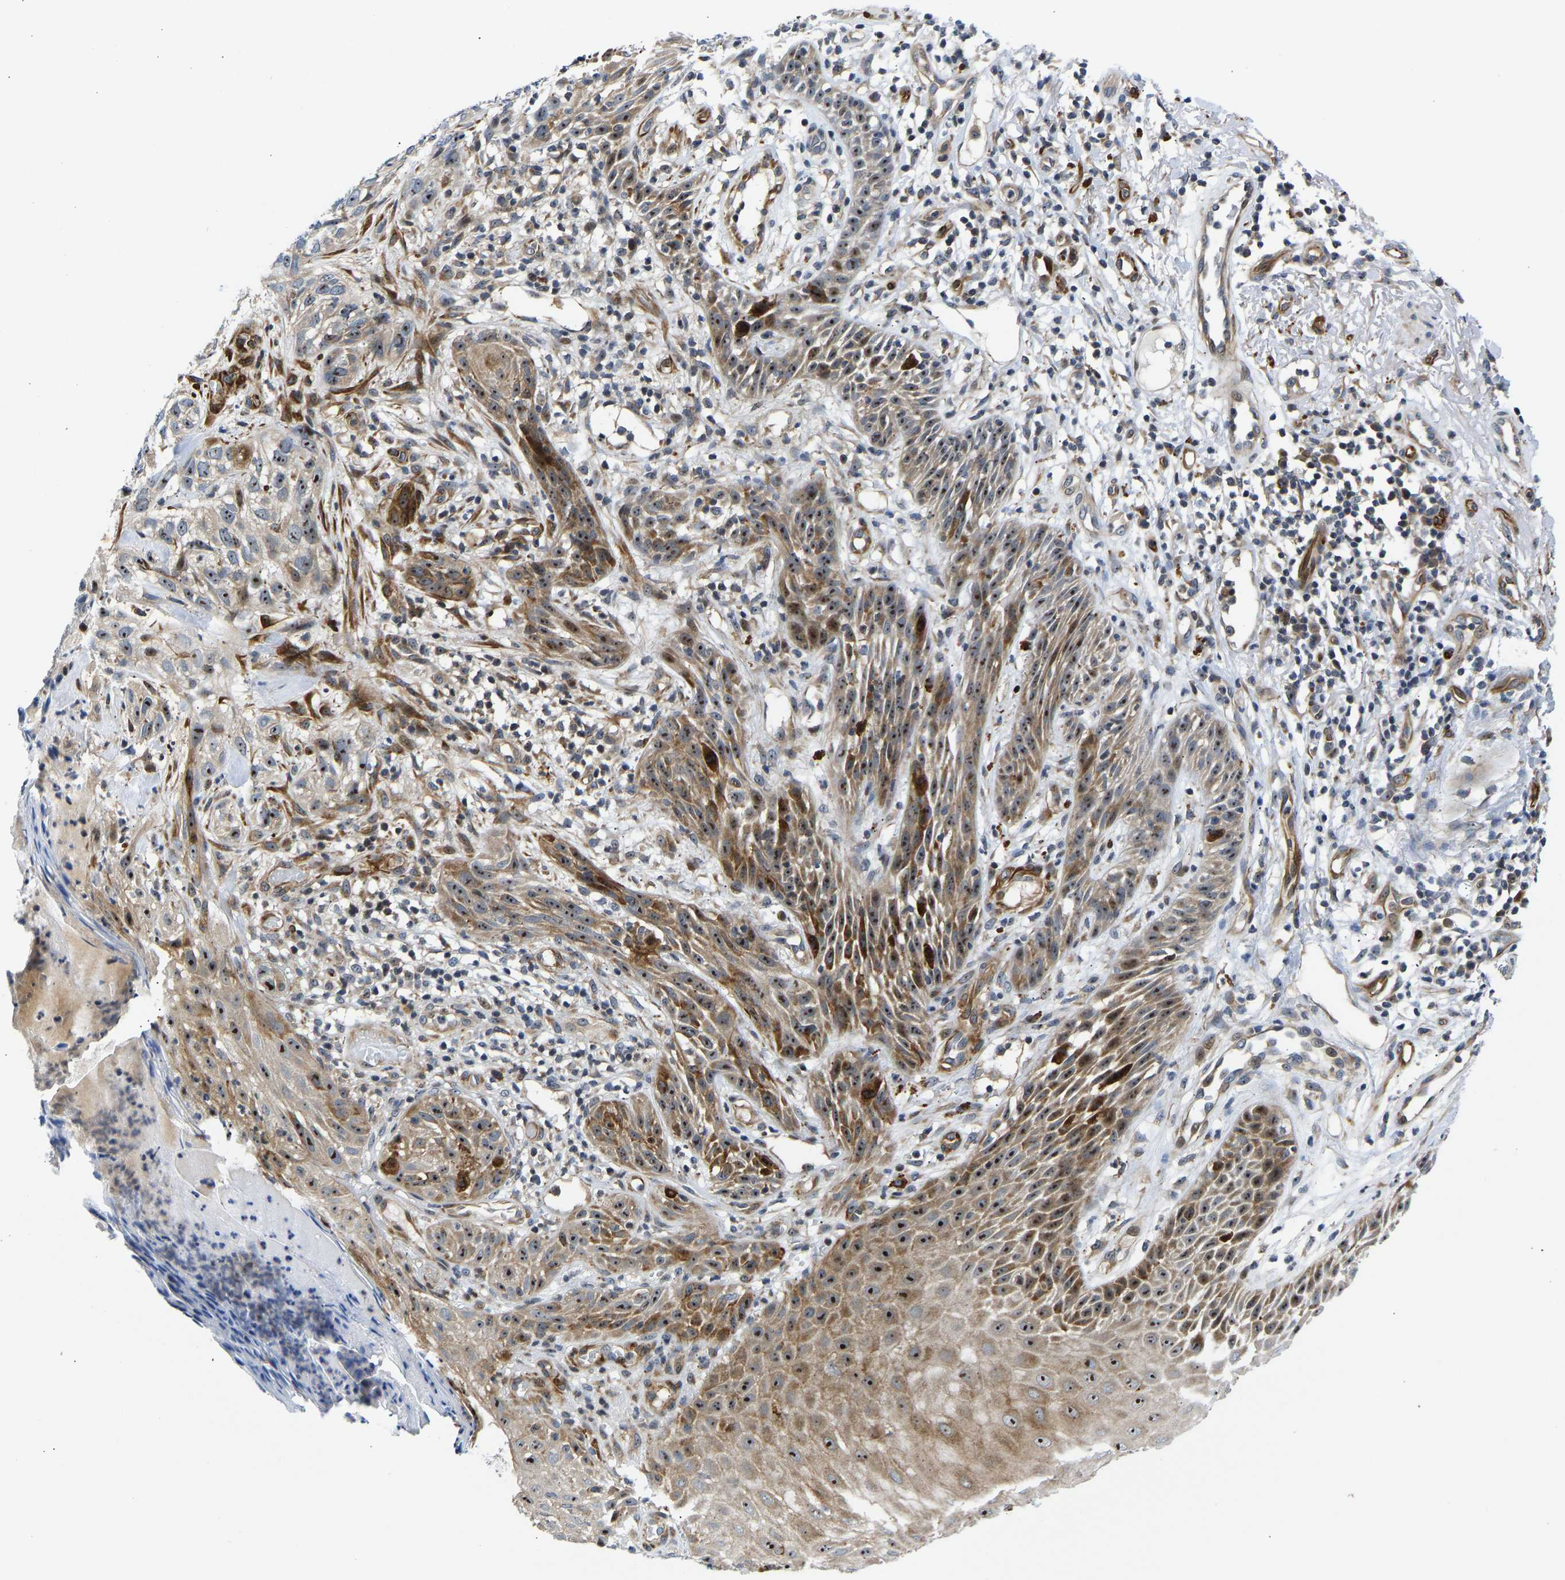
{"staining": {"intensity": "moderate", "quantity": ">75%", "location": "cytoplasmic/membranous,nuclear"}, "tissue": "skin cancer", "cell_type": "Tumor cells", "image_type": "cancer", "snomed": [{"axis": "morphology", "description": "Normal tissue, NOS"}, {"axis": "morphology", "description": "Basal cell carcinoma"}, {"axis": "topography", "description": "Skin"}], "caption": "IHC image of neoplastic tissue: skin cancer stained using IHC reveals medium levels of moderate protein expression localized specifically in the cytoplasmic/membranous and nuclear of tumor cells, appearing as a cytoplasmic/membranous and nuclear brown color.", "gene": "RESF1", "patient": {"sex": "male", "age": 79}}